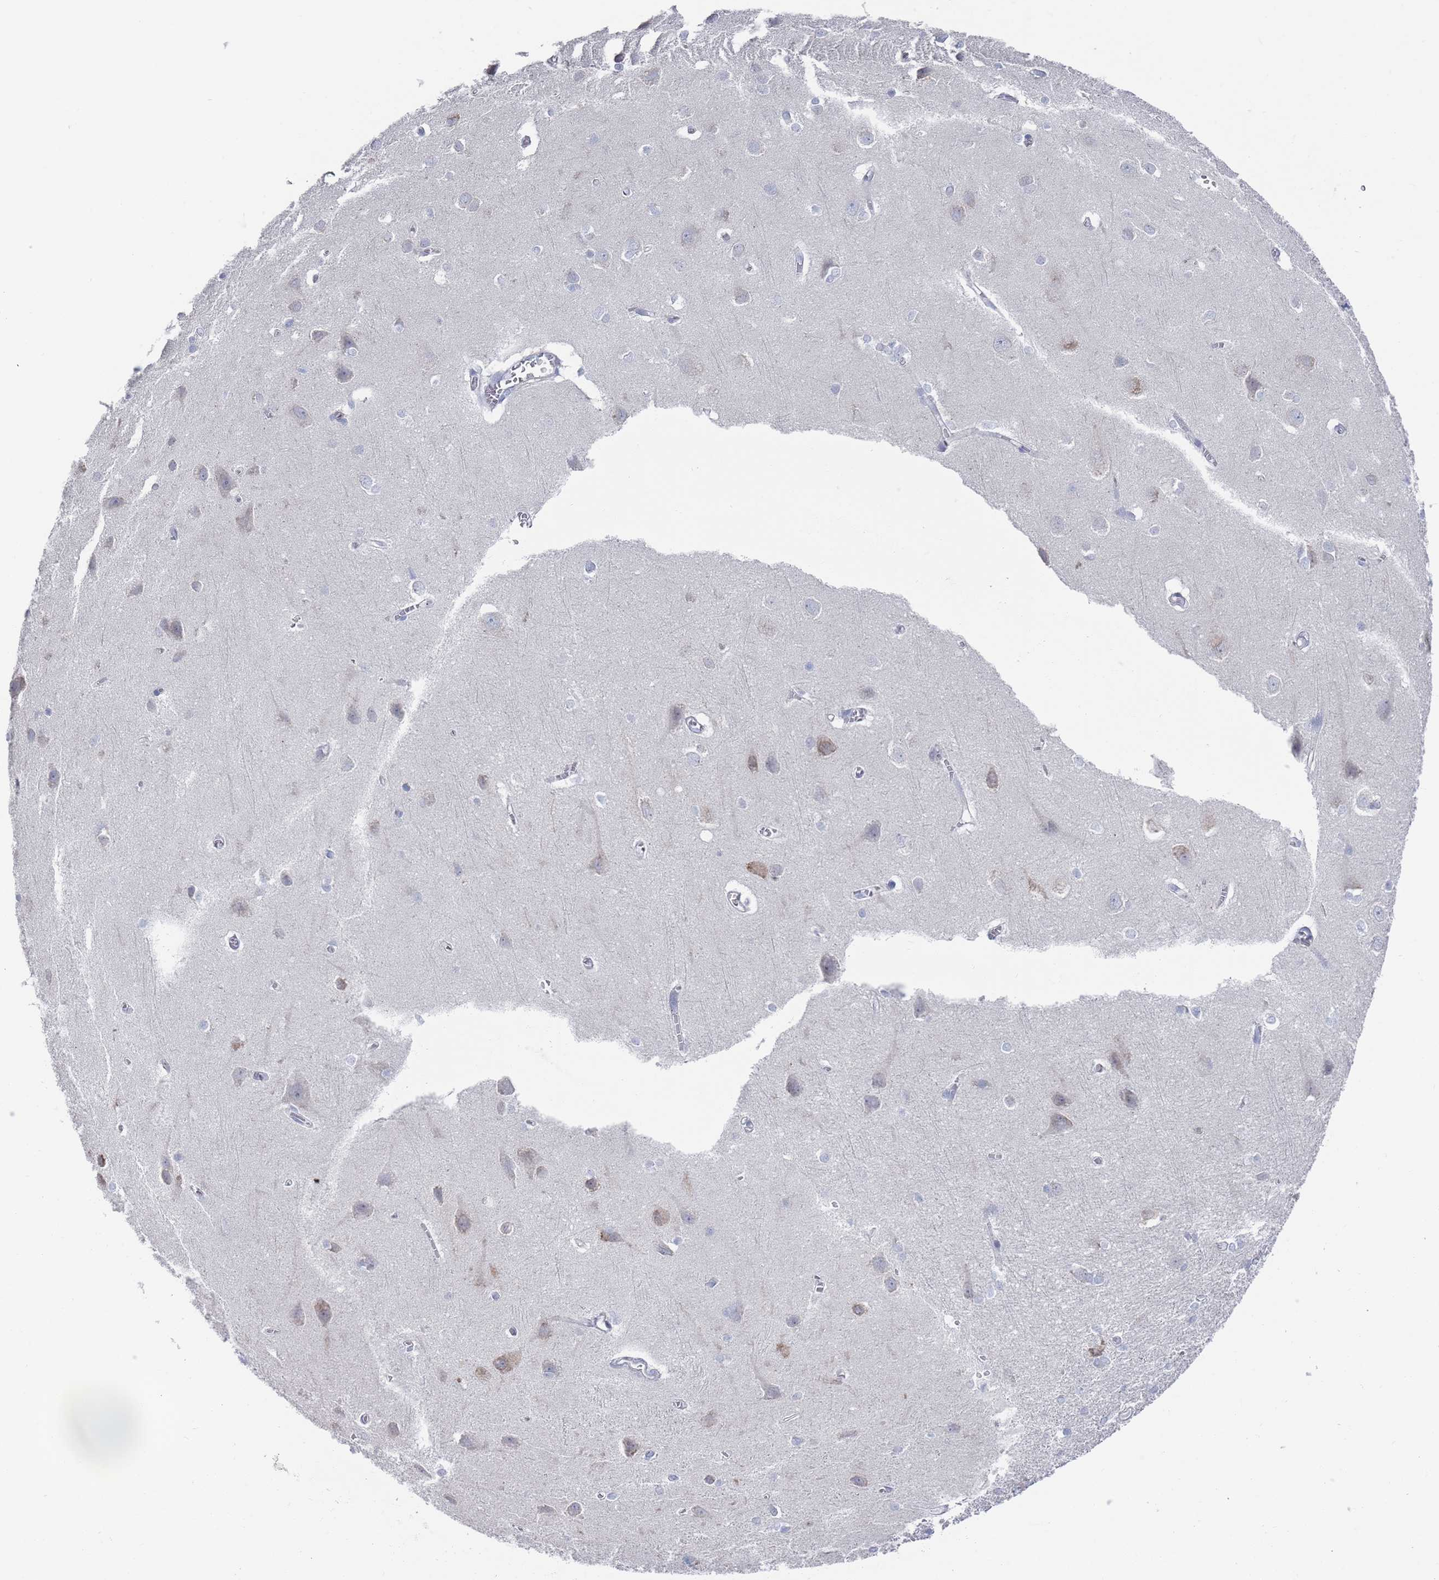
{"staining": {"intensity": "negative", "quantity": "none", "location": "none"}, "tissue": "cerebral cortex", "cell_type": "Endothelial cells", "image_type": "normal", "snomed": [{"axis": "morphology", "description": "Normal tissue, NOS"}, {"axis": "topography", "description": "Cerebral cortex"}], "caption": "Cerebral cortex was stained to show a protein in brown. There is no significant staining in endothelial cells. Nuclei are stained in blue.", "gene": "MAT1A", "patient": {"sex": "male", "age": 37}}